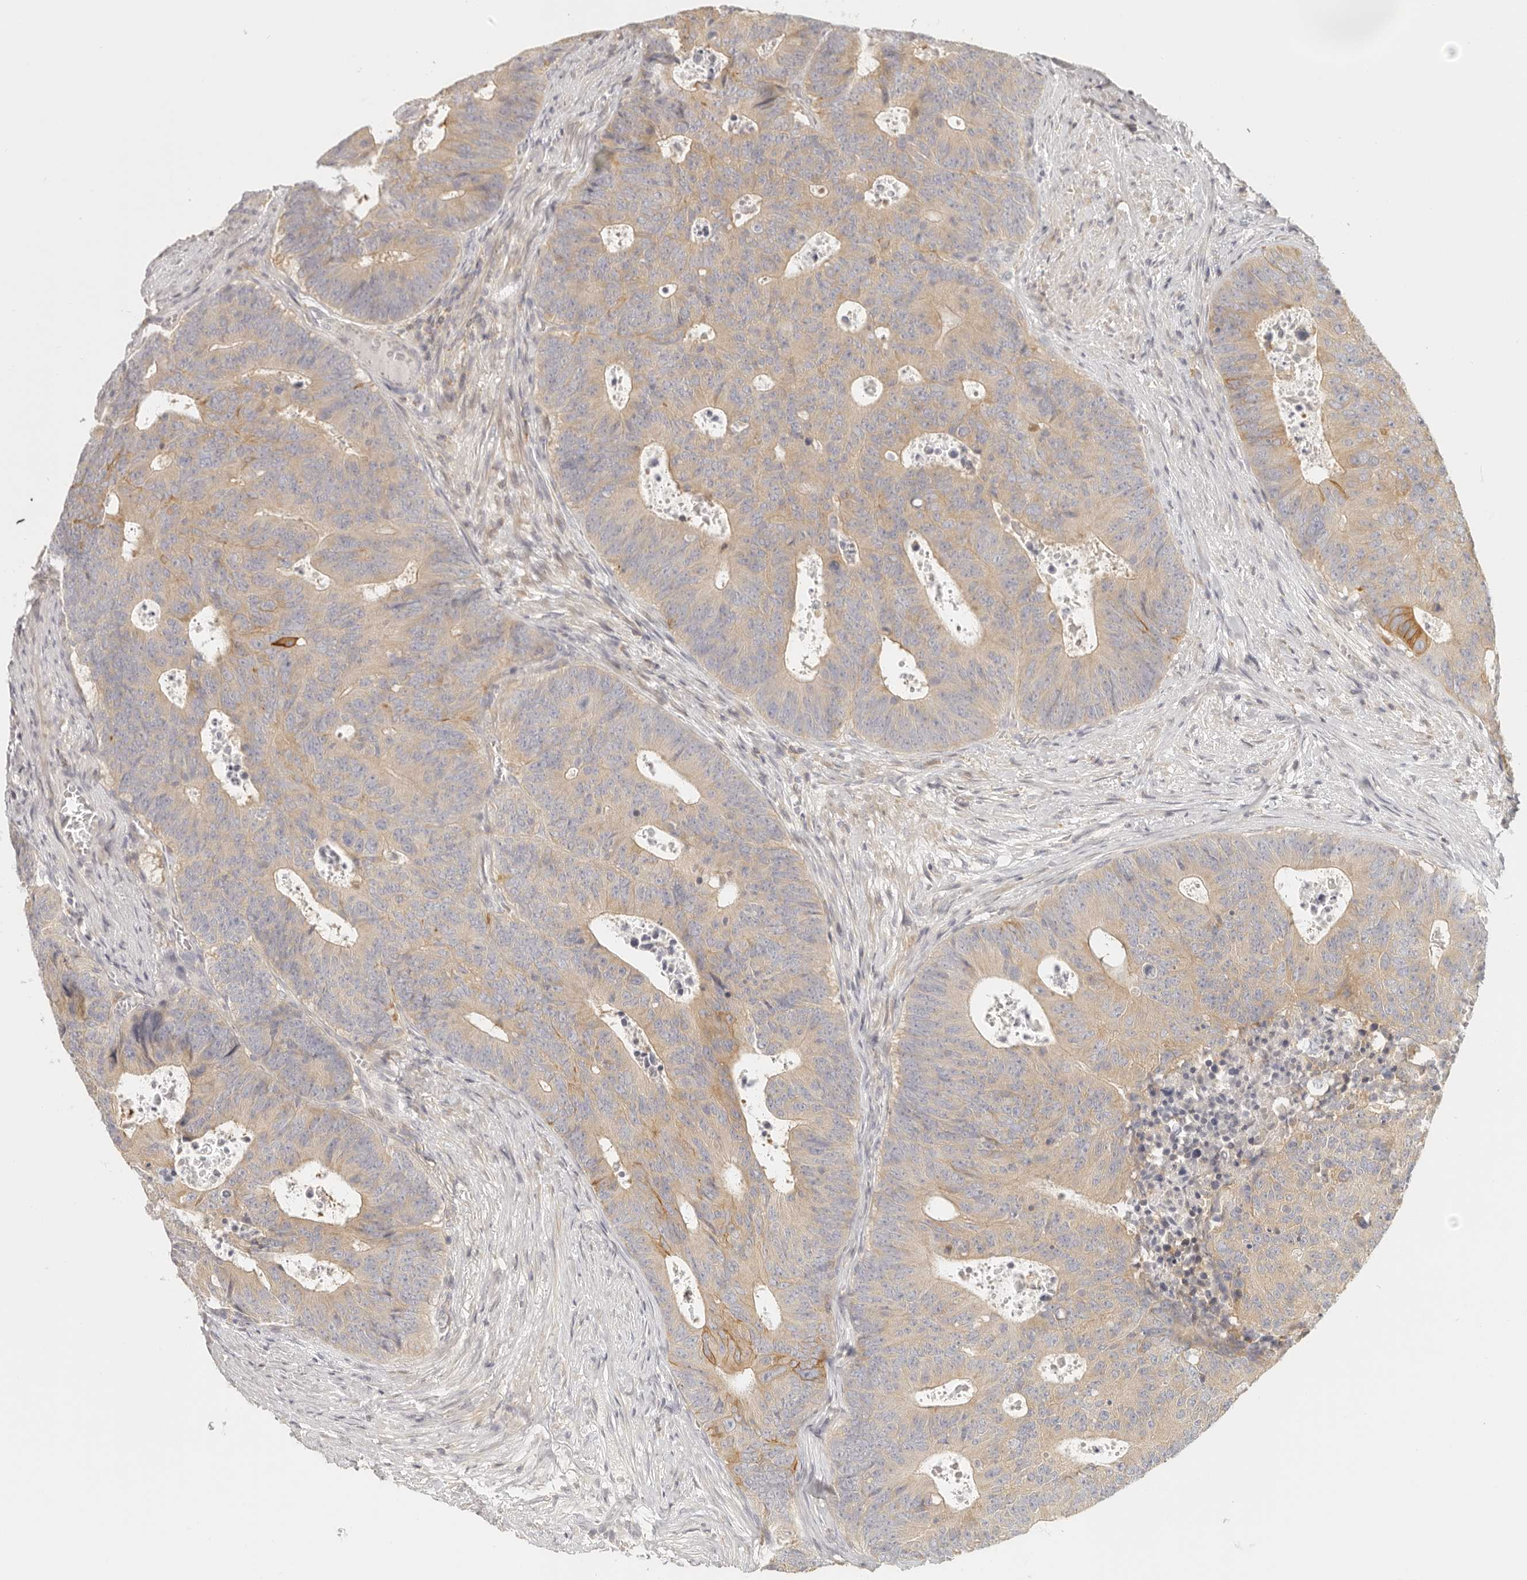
{"staining": {"intensity": "weak", "quantity": ">75%", "location": "cytoplasmic/membranous"}, "tissue": "colorectal cancer", "cell_type": "Tumor cells", "image_type": "cancer", "snomed": [{"axis": "morphology", "description": "Adenocarcinoma, NOS"}, {"axis": "topography", "description": "Colon"}], "caption": "A photomicrograph of human colorectal adenocarcinoma stained for a protein exhibits weak cytoplasmic/membranous brown staining in tumor cells.", "gene": "ANXA9", "patient": {"sex": "male", "age": 87}}